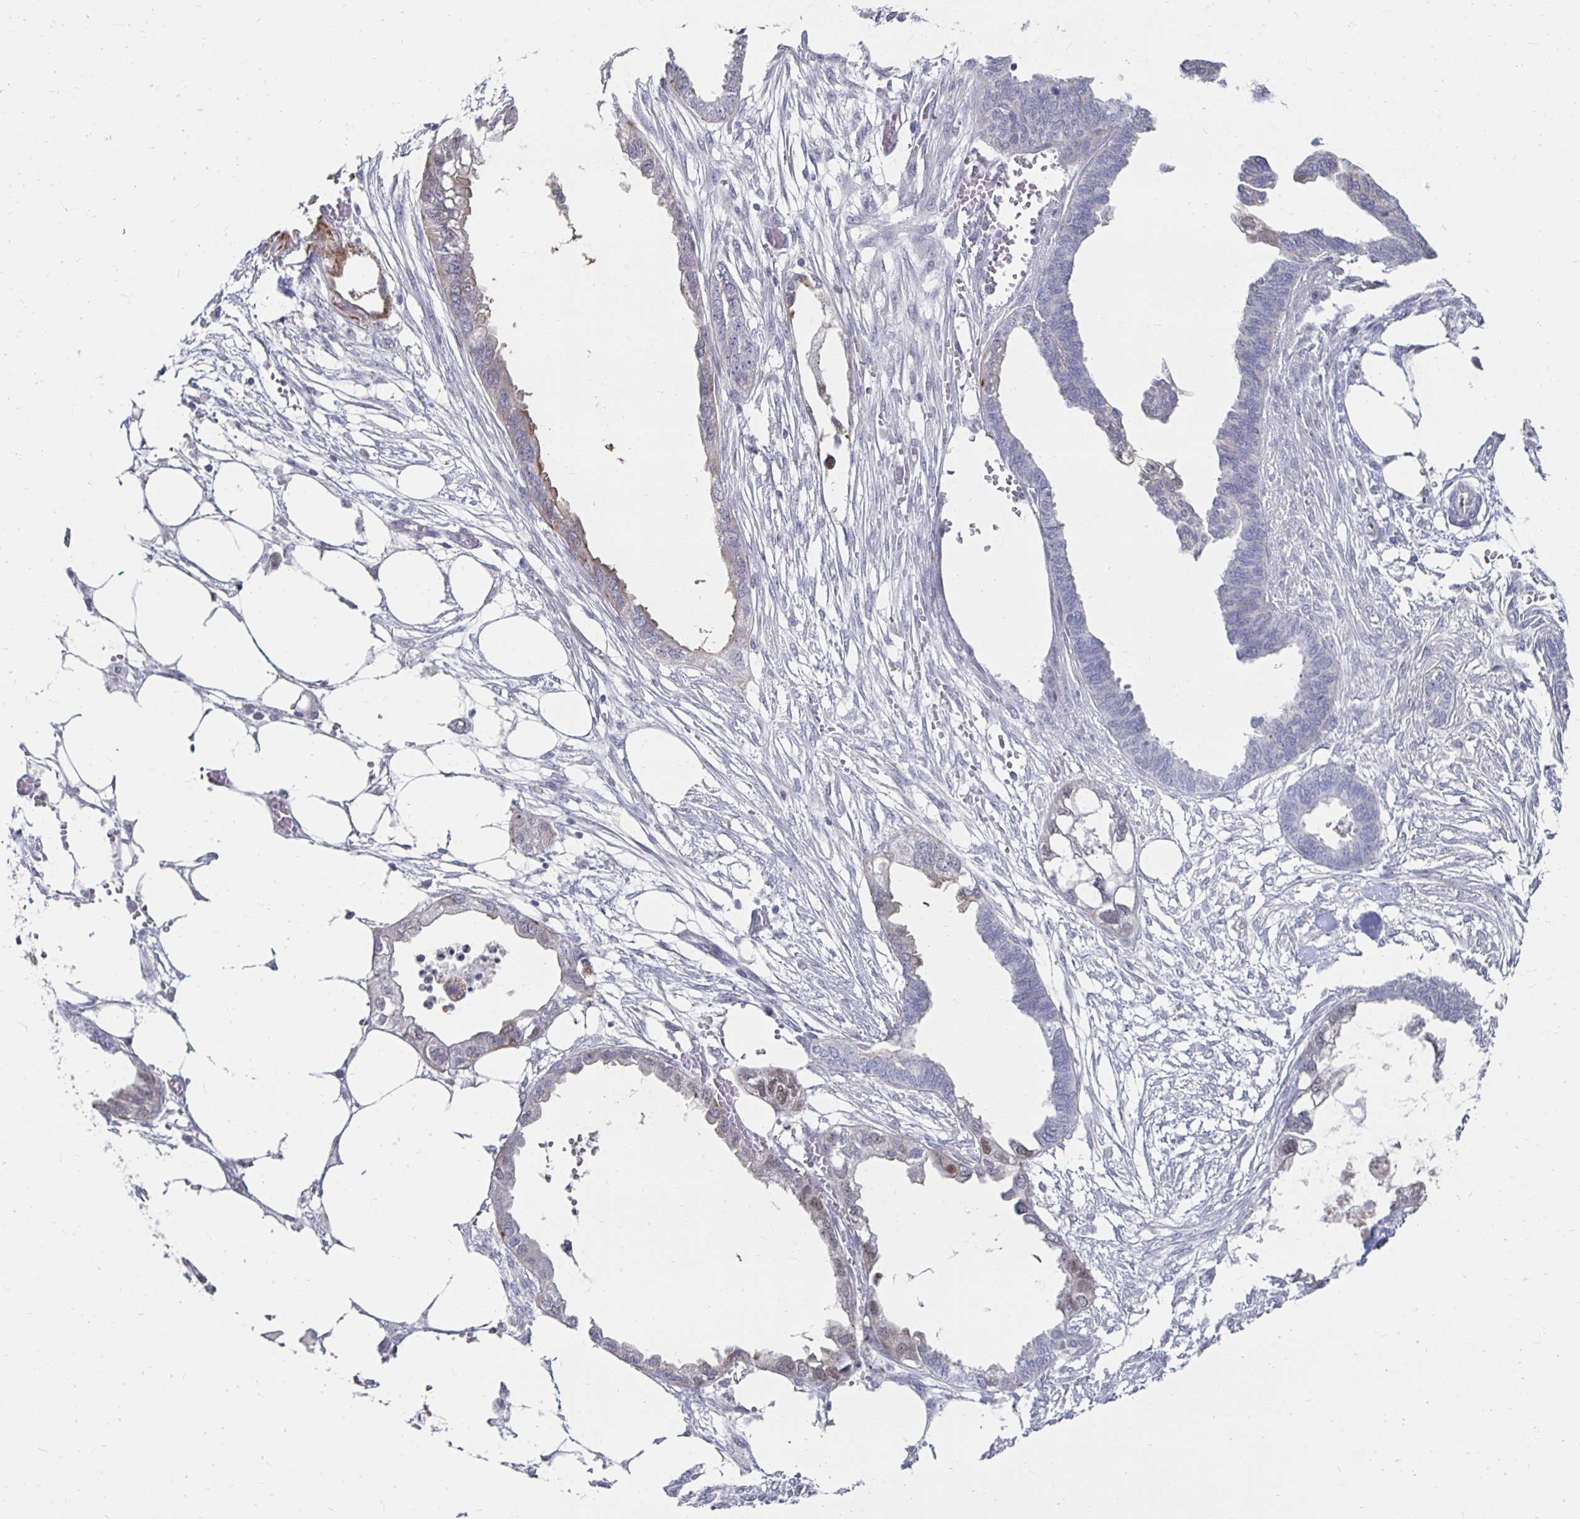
{"staining": {"intensity": "weak", "quantity": "<25%", "location": "cytoplasmic/membranous,nuclear"}, "tissue": "endometrial cancer", "cell_type": "Tumor cells", "image_type": "cancer", "snomed": [{"axis": "morphology", "description": "Adenocarcinoma, NOS"}, {"axis": "morphology", "description": "Adenocarcinoma, metastatic, NOS"}, {"axis": "topography", "description": "Adipose tissue"}, {"axis": "topography", "description": "Endometrium"}], "caption": "Endometrial cancer (metastatic adenocarcinoma) was stained to show a protein in brown. There is no significant expression in tumor cells.", "gene": "NOCT", "patient": {"sex": "female", "age": 67}}